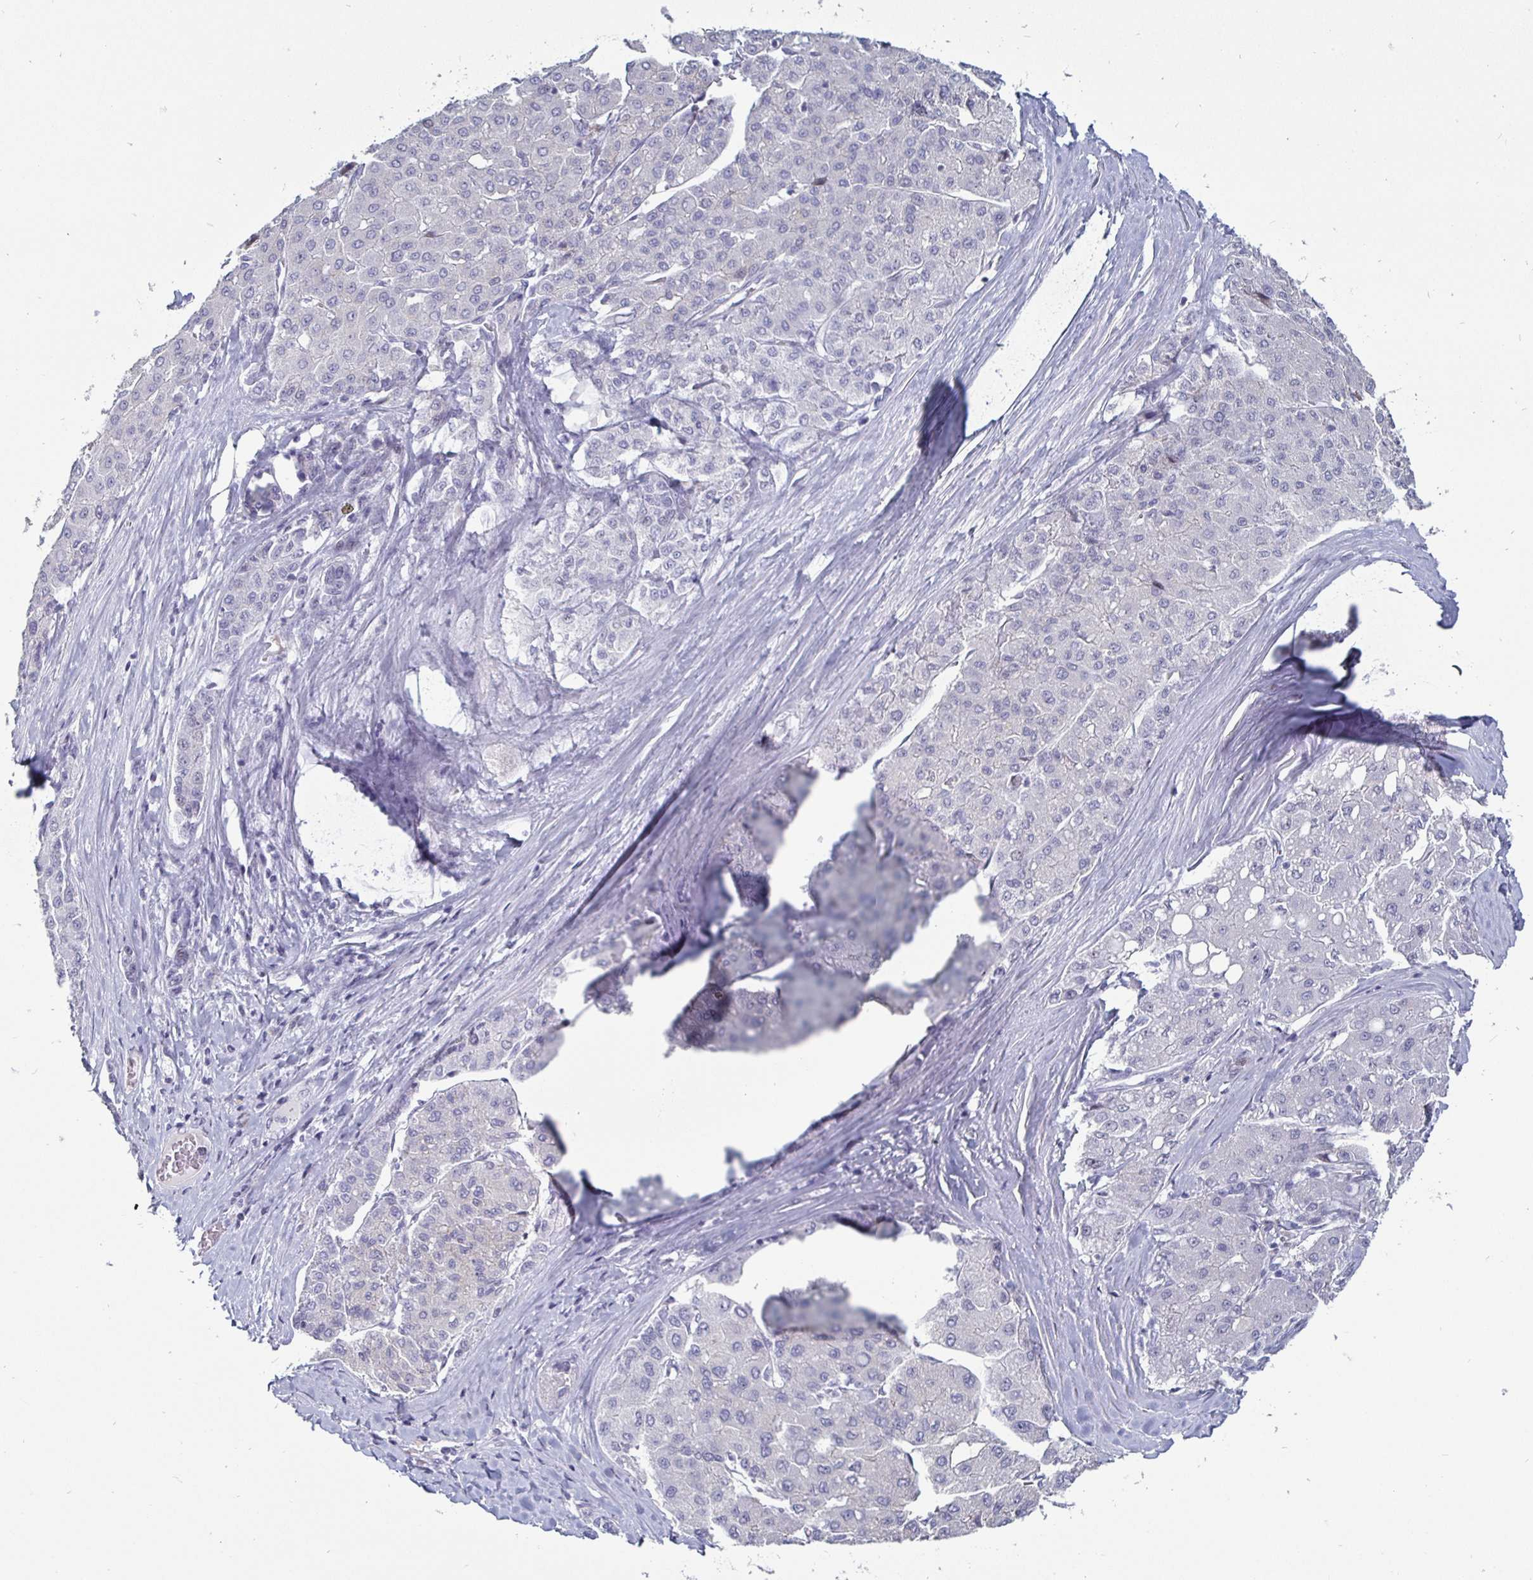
{"staining": {"intensity": "negative", "quantity": "none", "location": "none"}, "tissue": "liver cancer", "cell_type": "Tumor cells", "image_type": "cancer", "snomed": [{"axis": "morphology", "description": "Carcinoma, Hepatocellular, NOS"}, {"axis": "topography", "description": "Liver"}], "caption": "This is an IHC image of liver hepatocellular carcinoma. There is no staining in tumor cells.", "gene": "OOSP2", "patient": {"sex": "male", "age": 65}}